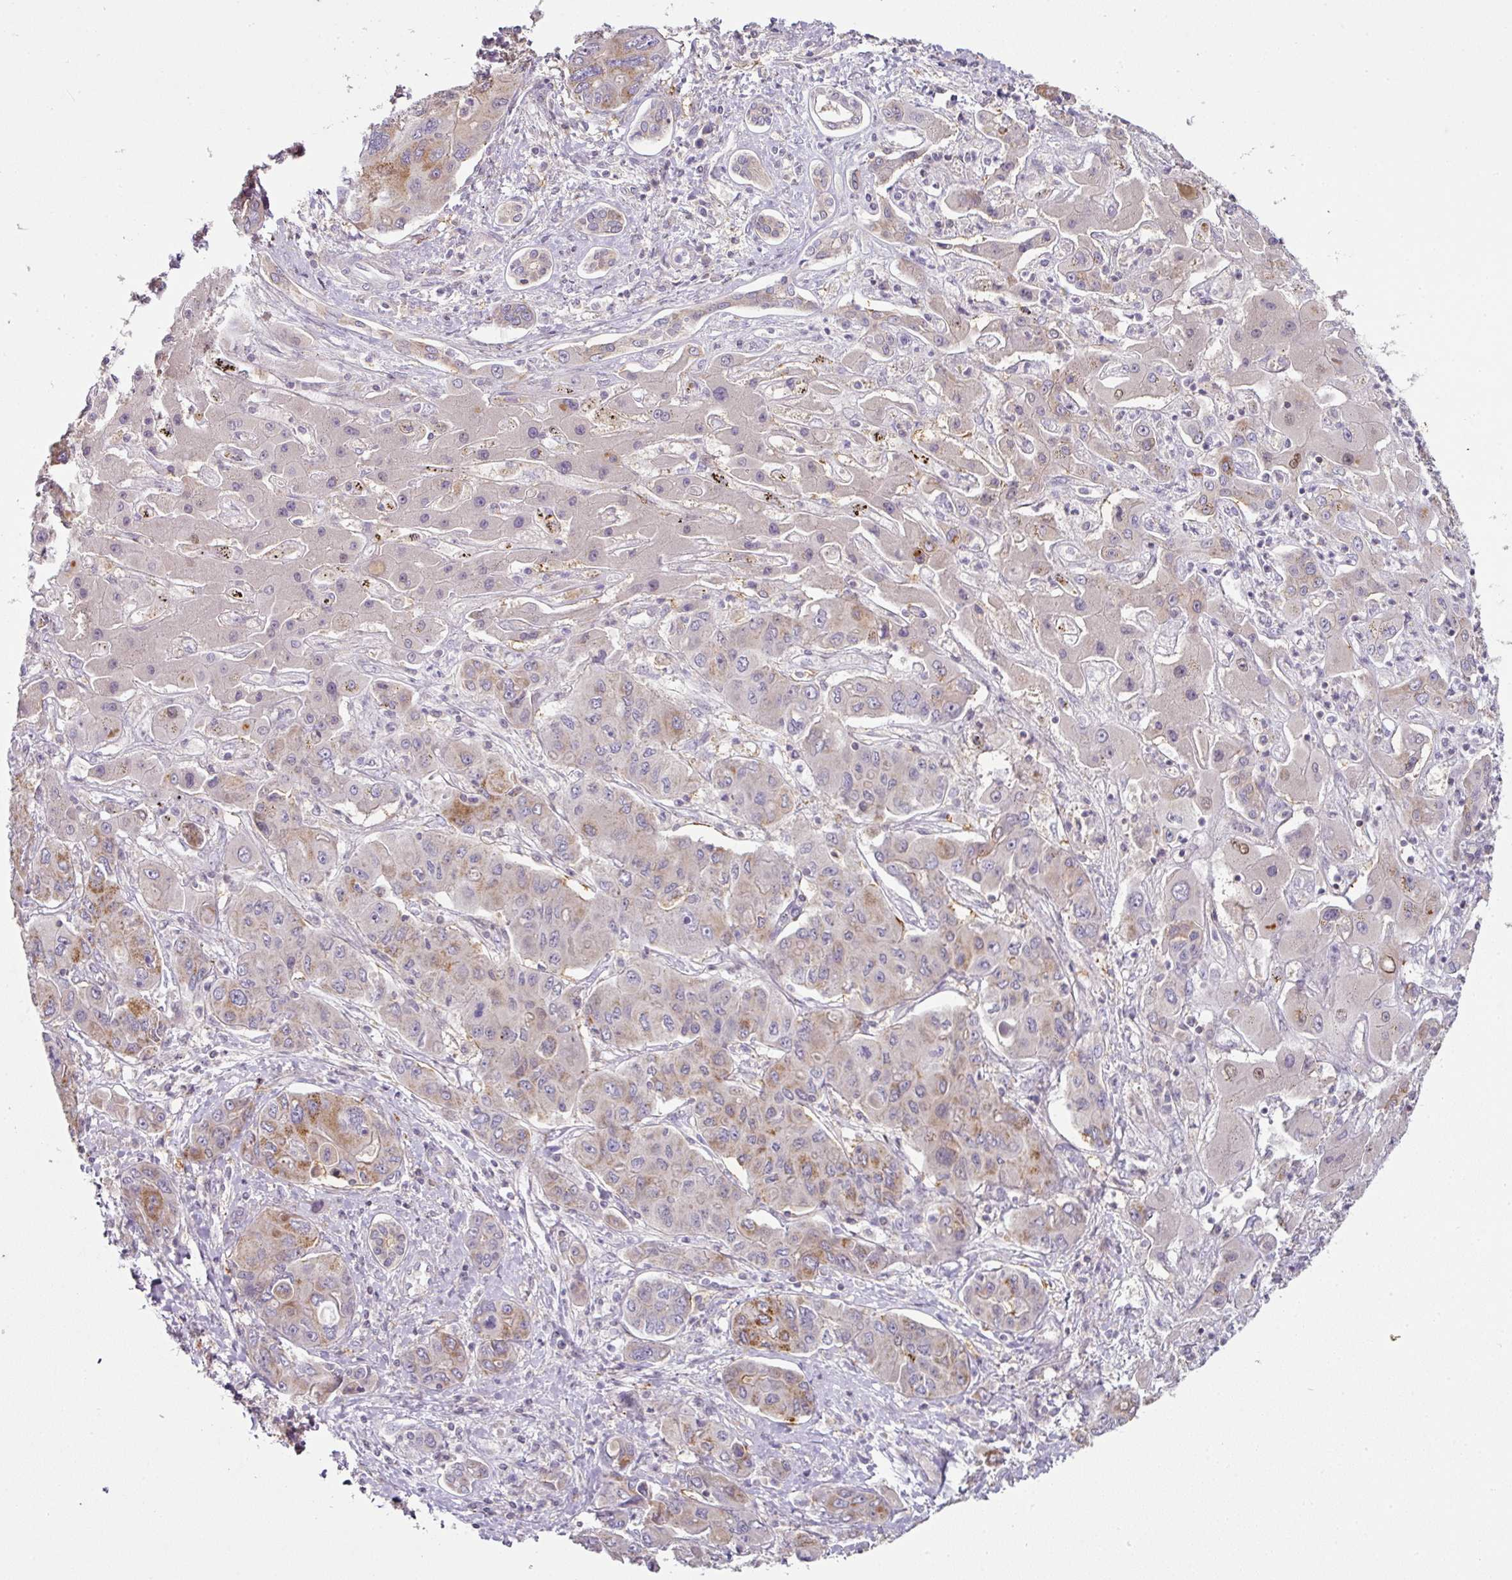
{"staining": {"intensity": "moderate", "quantity": "25%-75%", "location": "cytoplasmic/membranous,nuclear"}, "tissue": "liver cancer", "cell_type": "Tumor cells", "image_type": "cancer", "snomed": [{"axis": "morphology", "description": "Cholangiocarcinoma"}, {"axis": "topography", "description": "Liver"}], "caption": "Immunohistochemistry (IHC) (DAB (3,3'-diaminobenzidine)) staining of human liver cholangiocarcinoma shows moderate cytoplasmic/membranous and nuclear protein positivity in approximately 25%-75% of tumor cells. Immunohistochemistry stains the protein in brown and the nuclei are stained blue.", "gene": "ANKRD18A", "patient": {"sex": "male", "age": 67}}